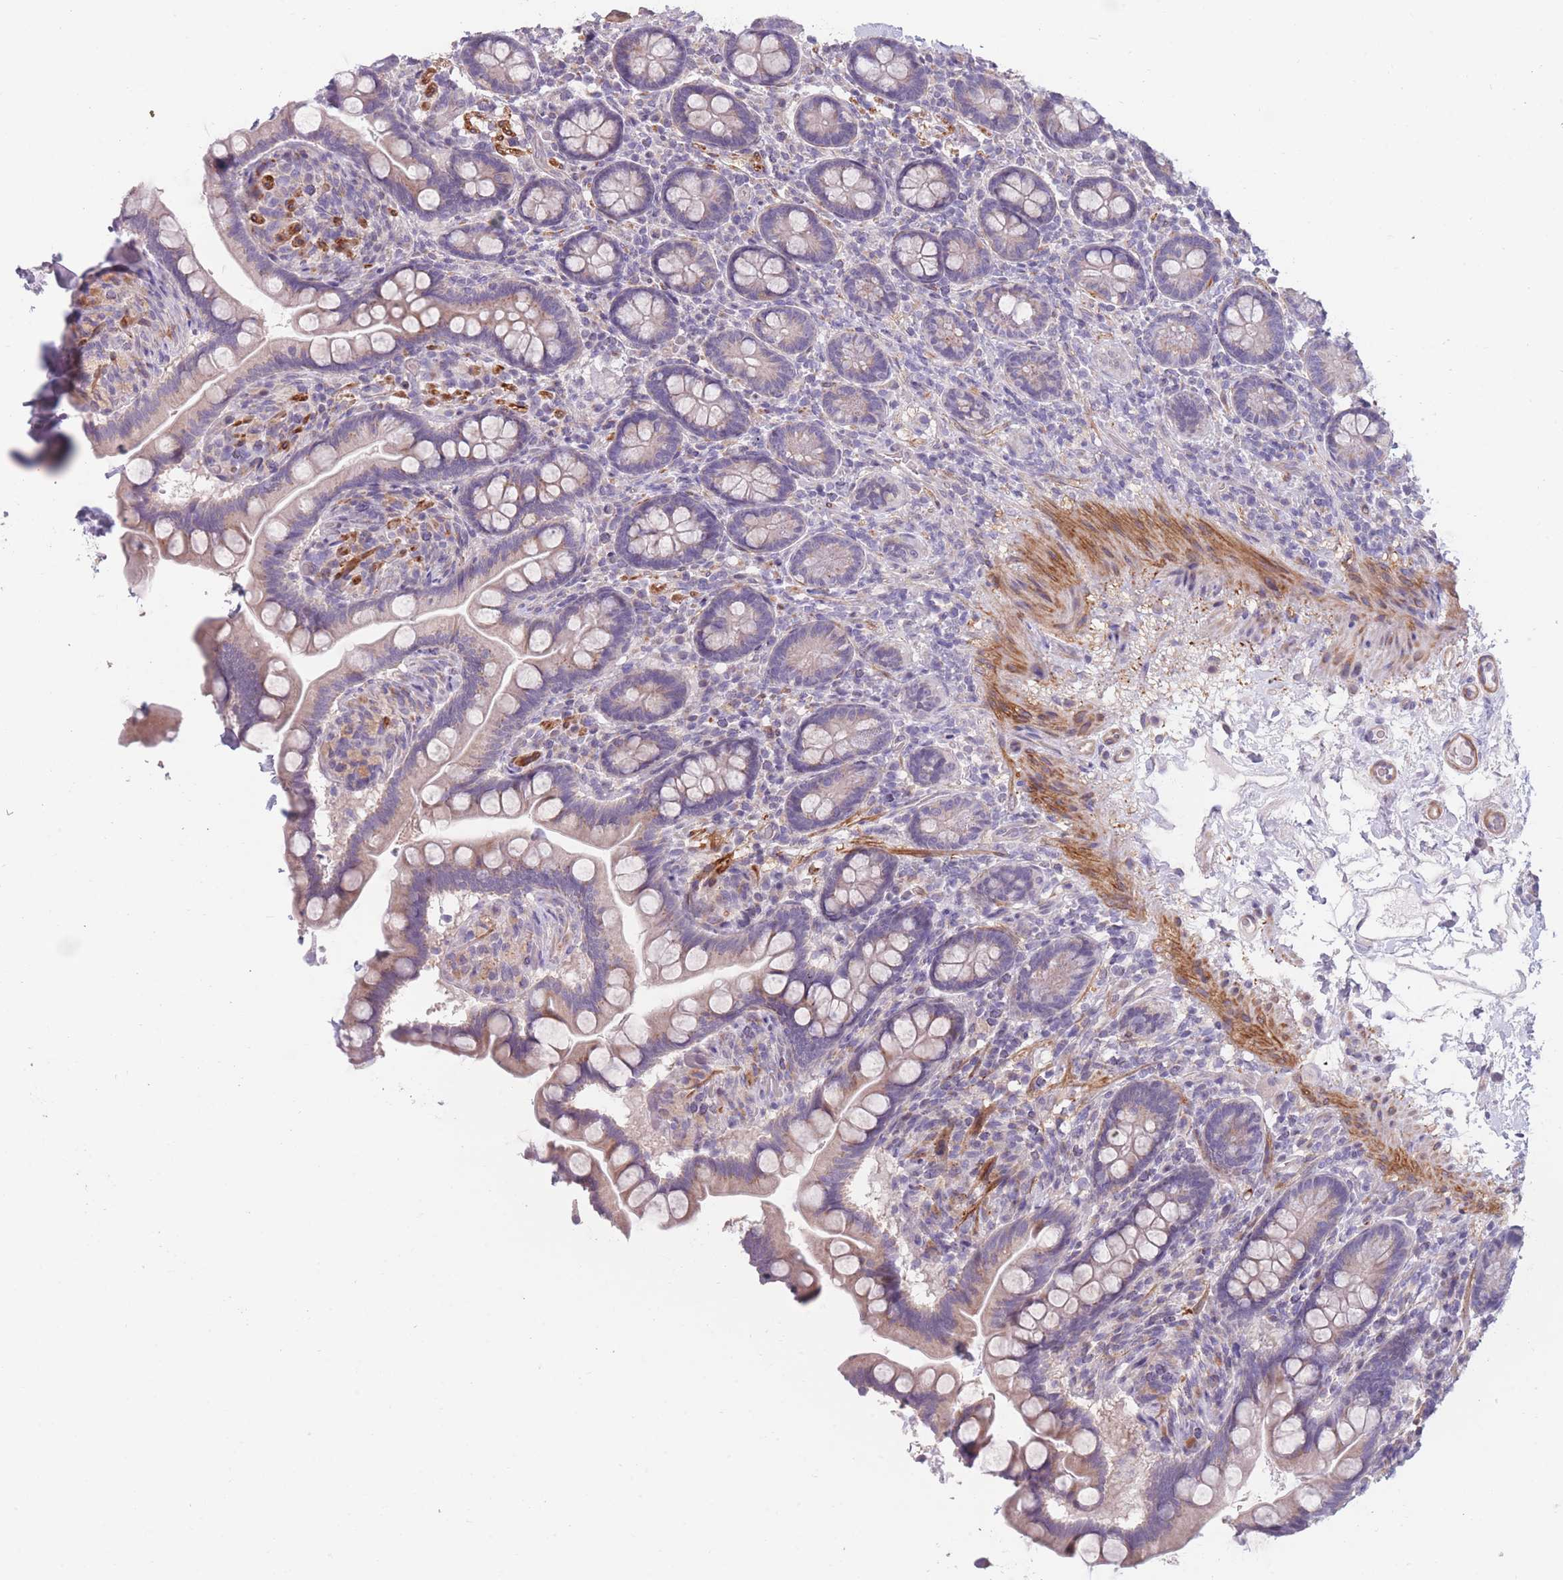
{"staining": {"intensity": "weak", "quantity": "25%-75%", "location": "cytoplasmic/membranous"}, "tissue": "small intestine", "cell_type": "Glandular cells", "image_type": "normal", "snomed": [{"axis": "morphology", "description": "Normal tissue, NOS"}, {"axis": "topography", "description": "Small intestine"}], "caption": "This photomicrograph demonstrates IHC staining of unremarkable human small intestine, with low weak cytoplasmic/membranous expression in approximately 25%-75% of glandular cells.", "gene": "CCNQ", "patient": {"sex": "female", "age": 64}}